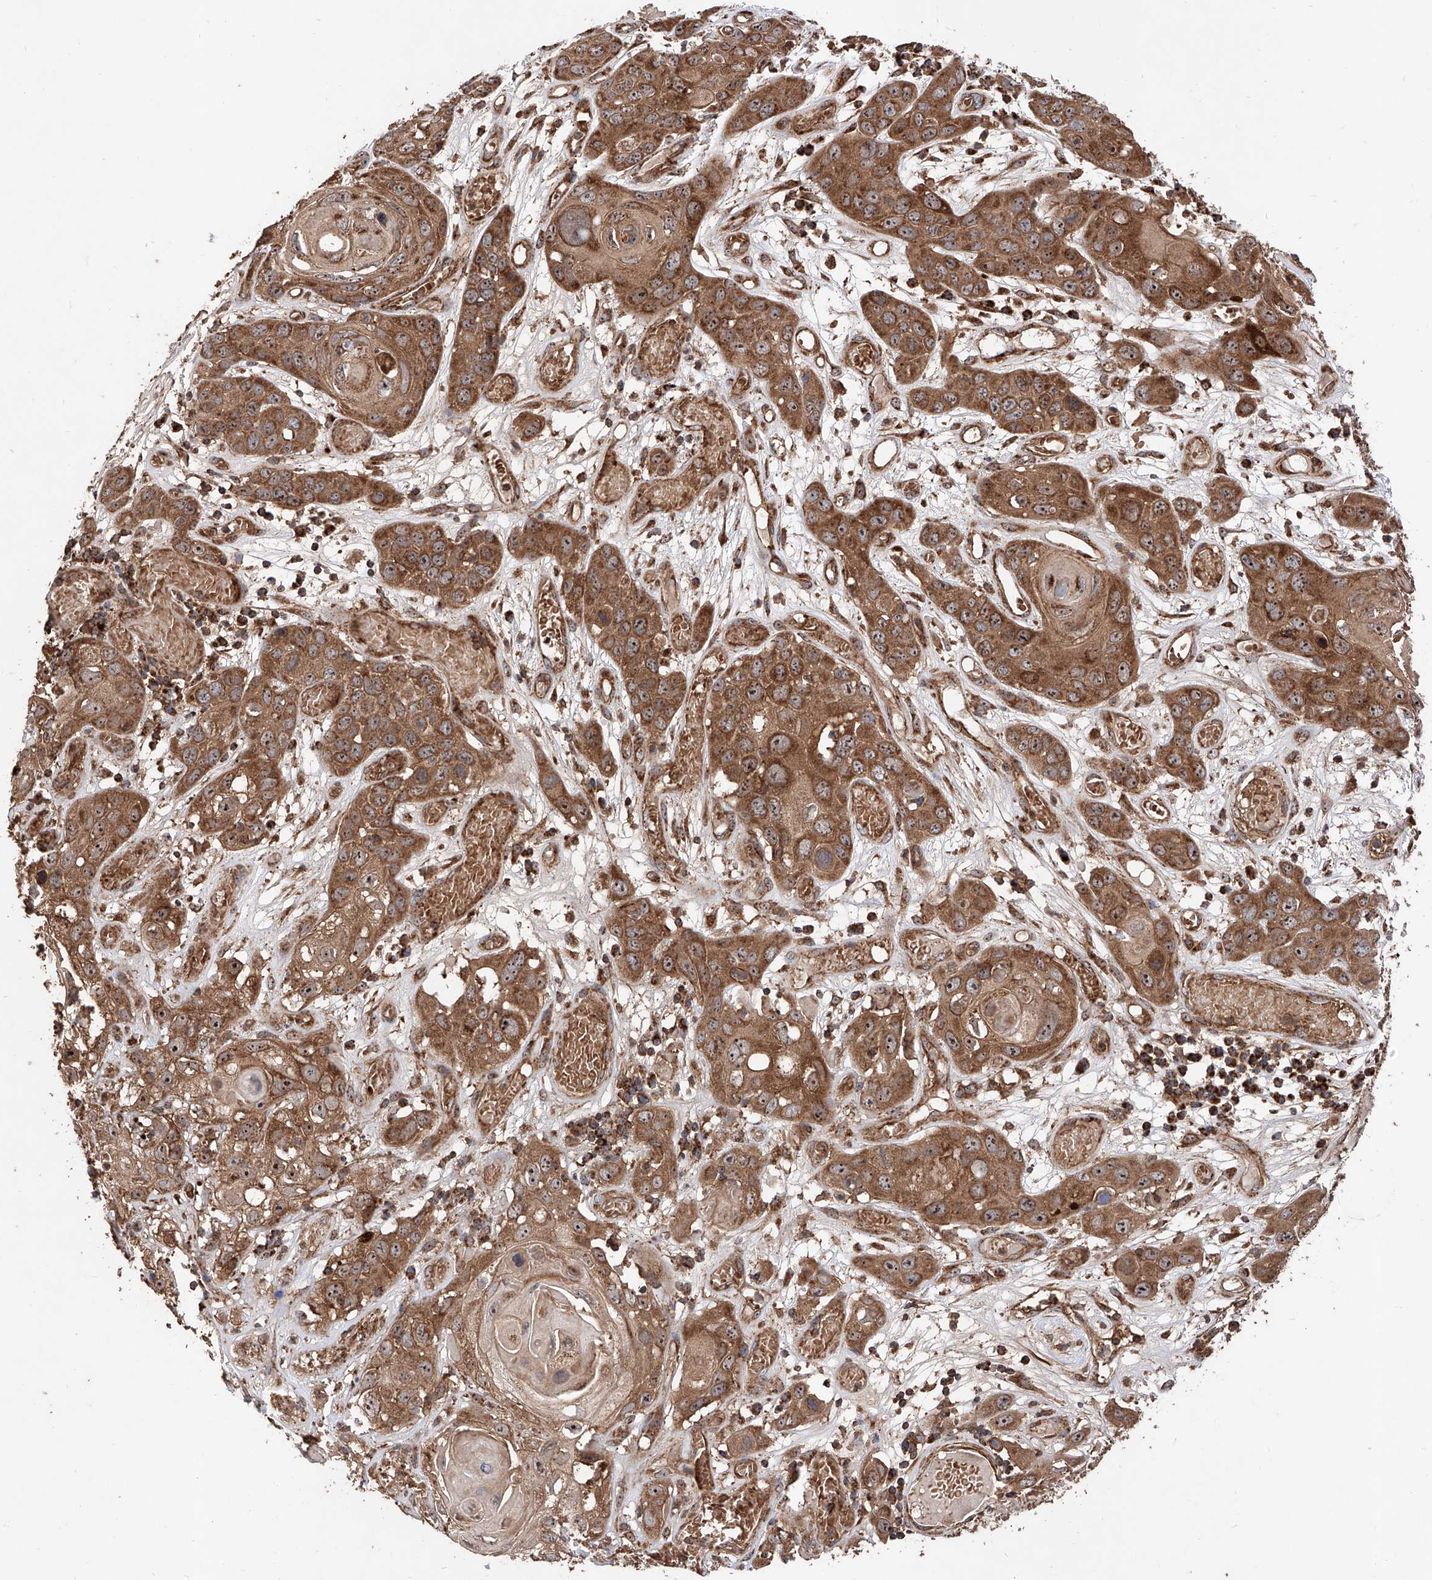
{"staining": {"intensity": "moderate", "quantity": ">75%", "location": "cytoplasmic/membranous"}, "tissue": "skin cancer", "cell_type": "Tumor cells", "image_type": "cancer", "snomed": [{"axis": "morphology", "description": "Squamous cell carcinoma, NOS"}, {"axis": "topography", "description": "Skin"}], "caption": "A brown stain highlights moderate cytoplasmic/membranous expression of a protein in human skin squamous cell carcinoma tumor cells.", "gene": "PISD", "patient": {"sex": "male", "age": 55}}